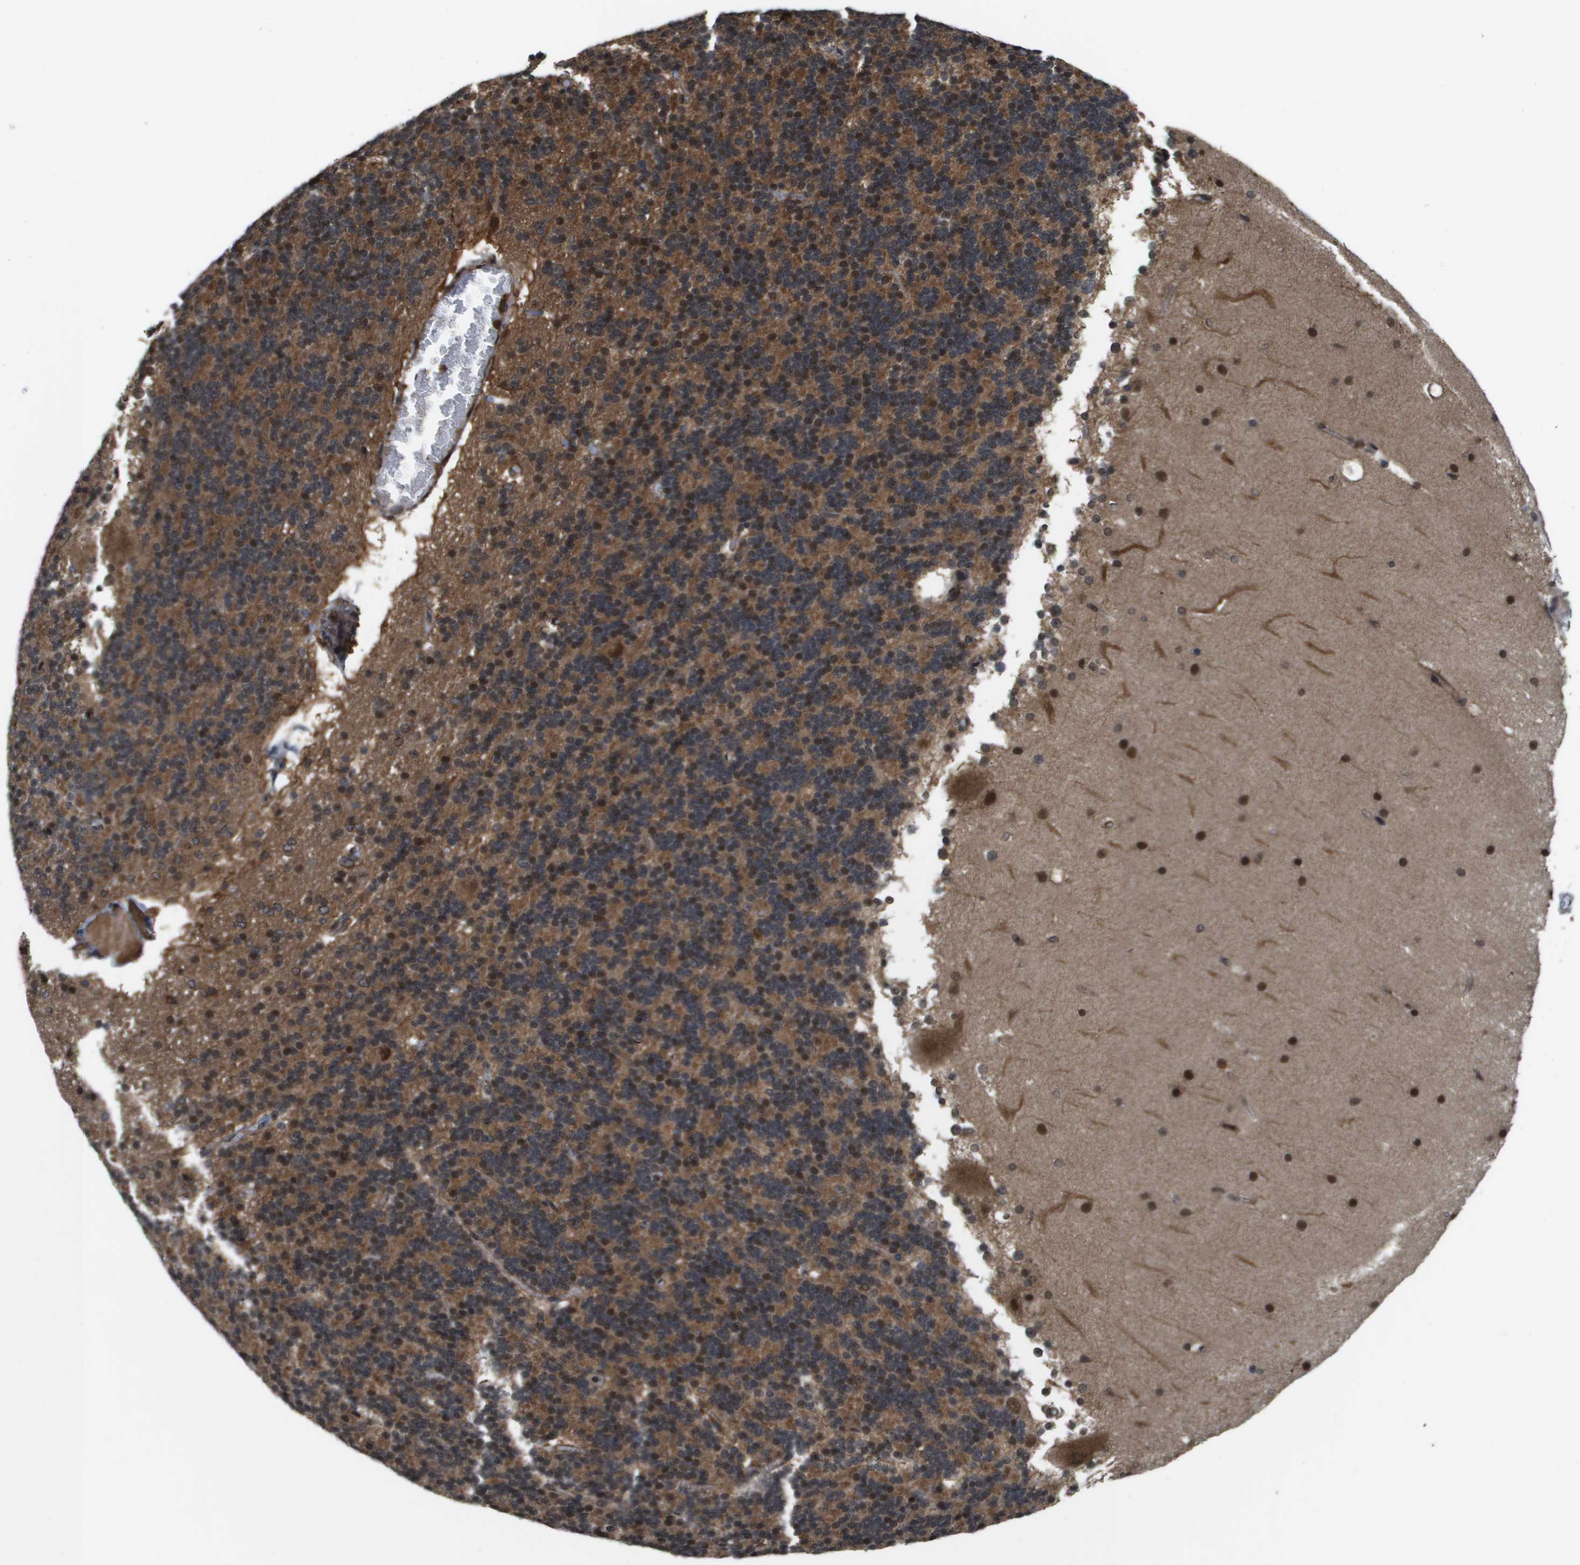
{"staining": {"intensity": "strong", "quantity": "25%-75%", "location": "cytoplasmic/membranous,nuclear"}, "tissue": "cerebellum", "cell_type": "Cells in granular layer", "image_type": "normal", "snomed": [{"axis": "morphology", "description": "Normal tissue, NOS"}, {"axis": "topography", "description": "Cerebellum"}], "caption": "Immunohistochemical staining of benign human cerebellum reveals 25%-75% levels of strong cytoplasmic/membranous,nuclear protein expression in approximately 25%-75% of cells in granular layer.", "gene": "SPTLC1", "patient": {"sex": "female", "age": 19}}